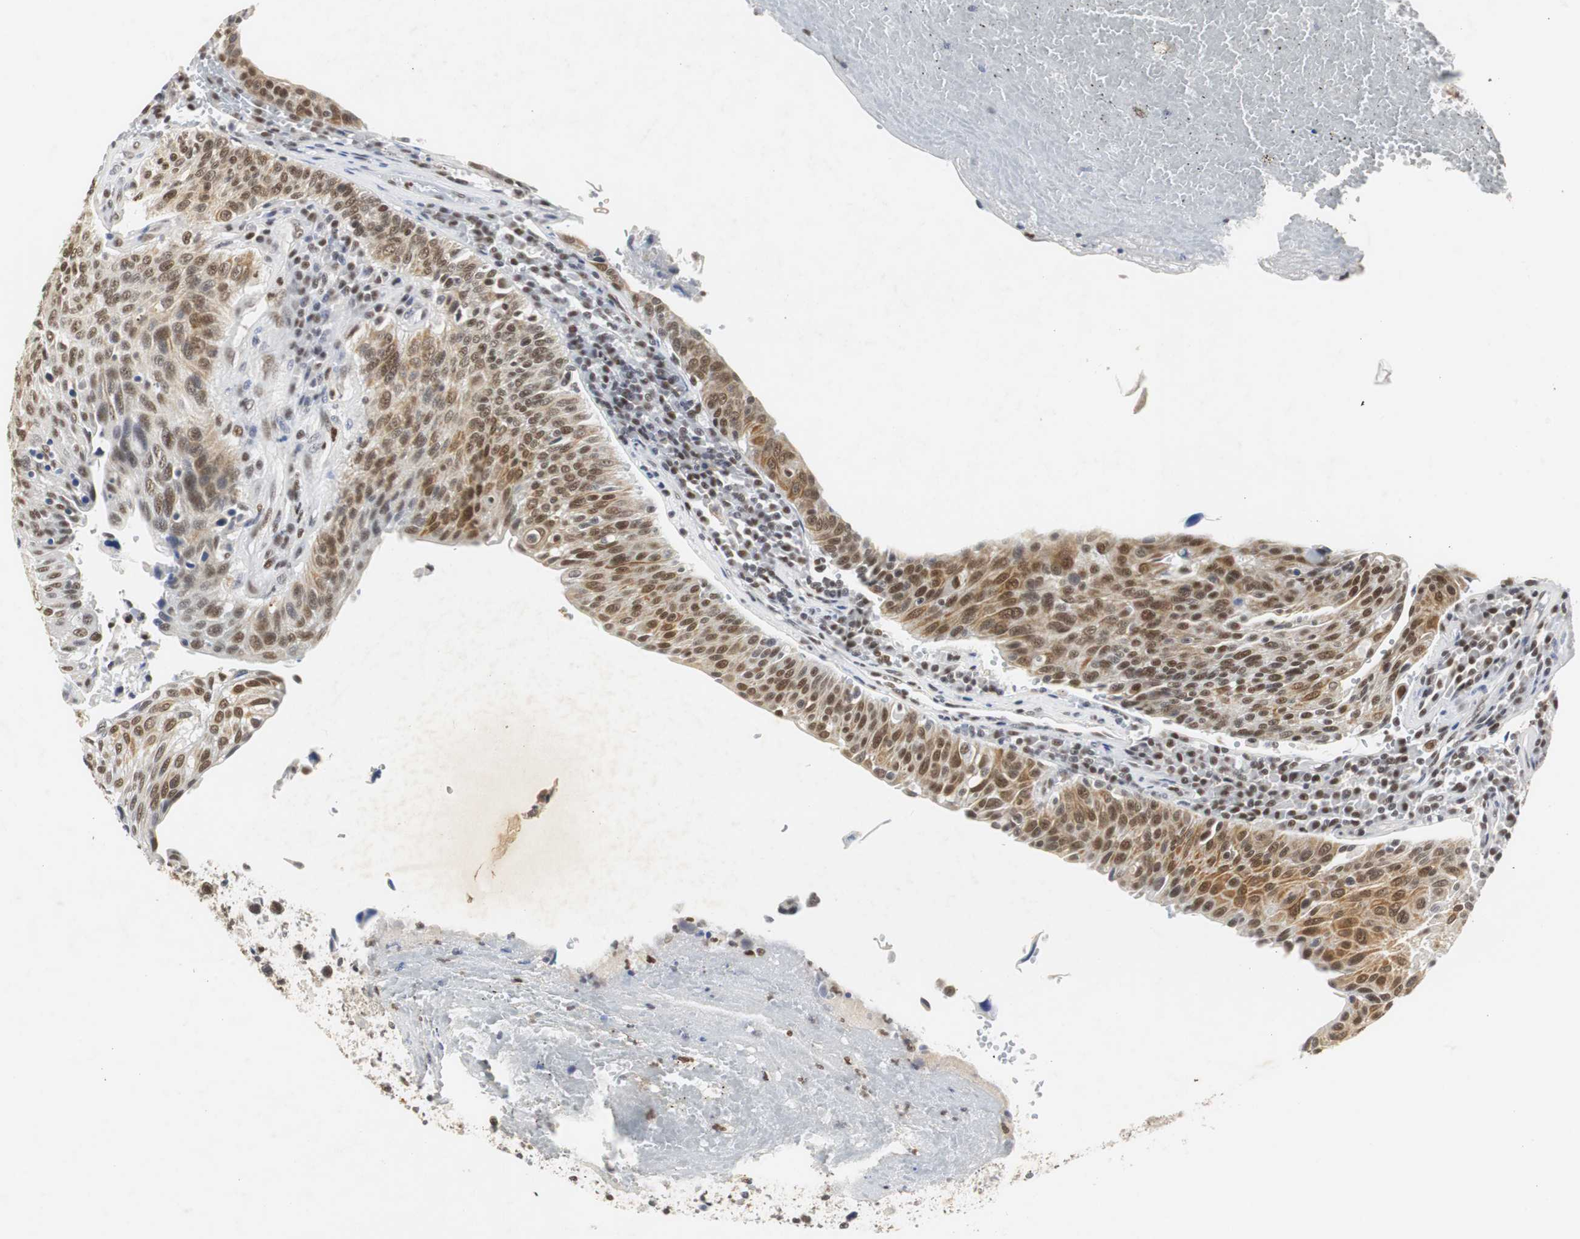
{"staining": {"intensity": "moderate", "quantity": ">75%", "location": "cytoplasmic/membranous,nuclear"}, "tissue": "urothelial cancer", "cell_type": "Tumor cells", "image_type": "cancer", "snomed": [{"axis": "morphology", "description": "Urothelial carcinoma, High grade"}, {"axis": "topography", "description": "Urinary bladder"}], "caption": "Tumor cells demonstrate moderate cytoplasmic/membranous and nuclear expression in about >75% of cells in urothelial cancer.", "gene": "ZFC3H1", "patient": {"sex": "male", "age": 66}}